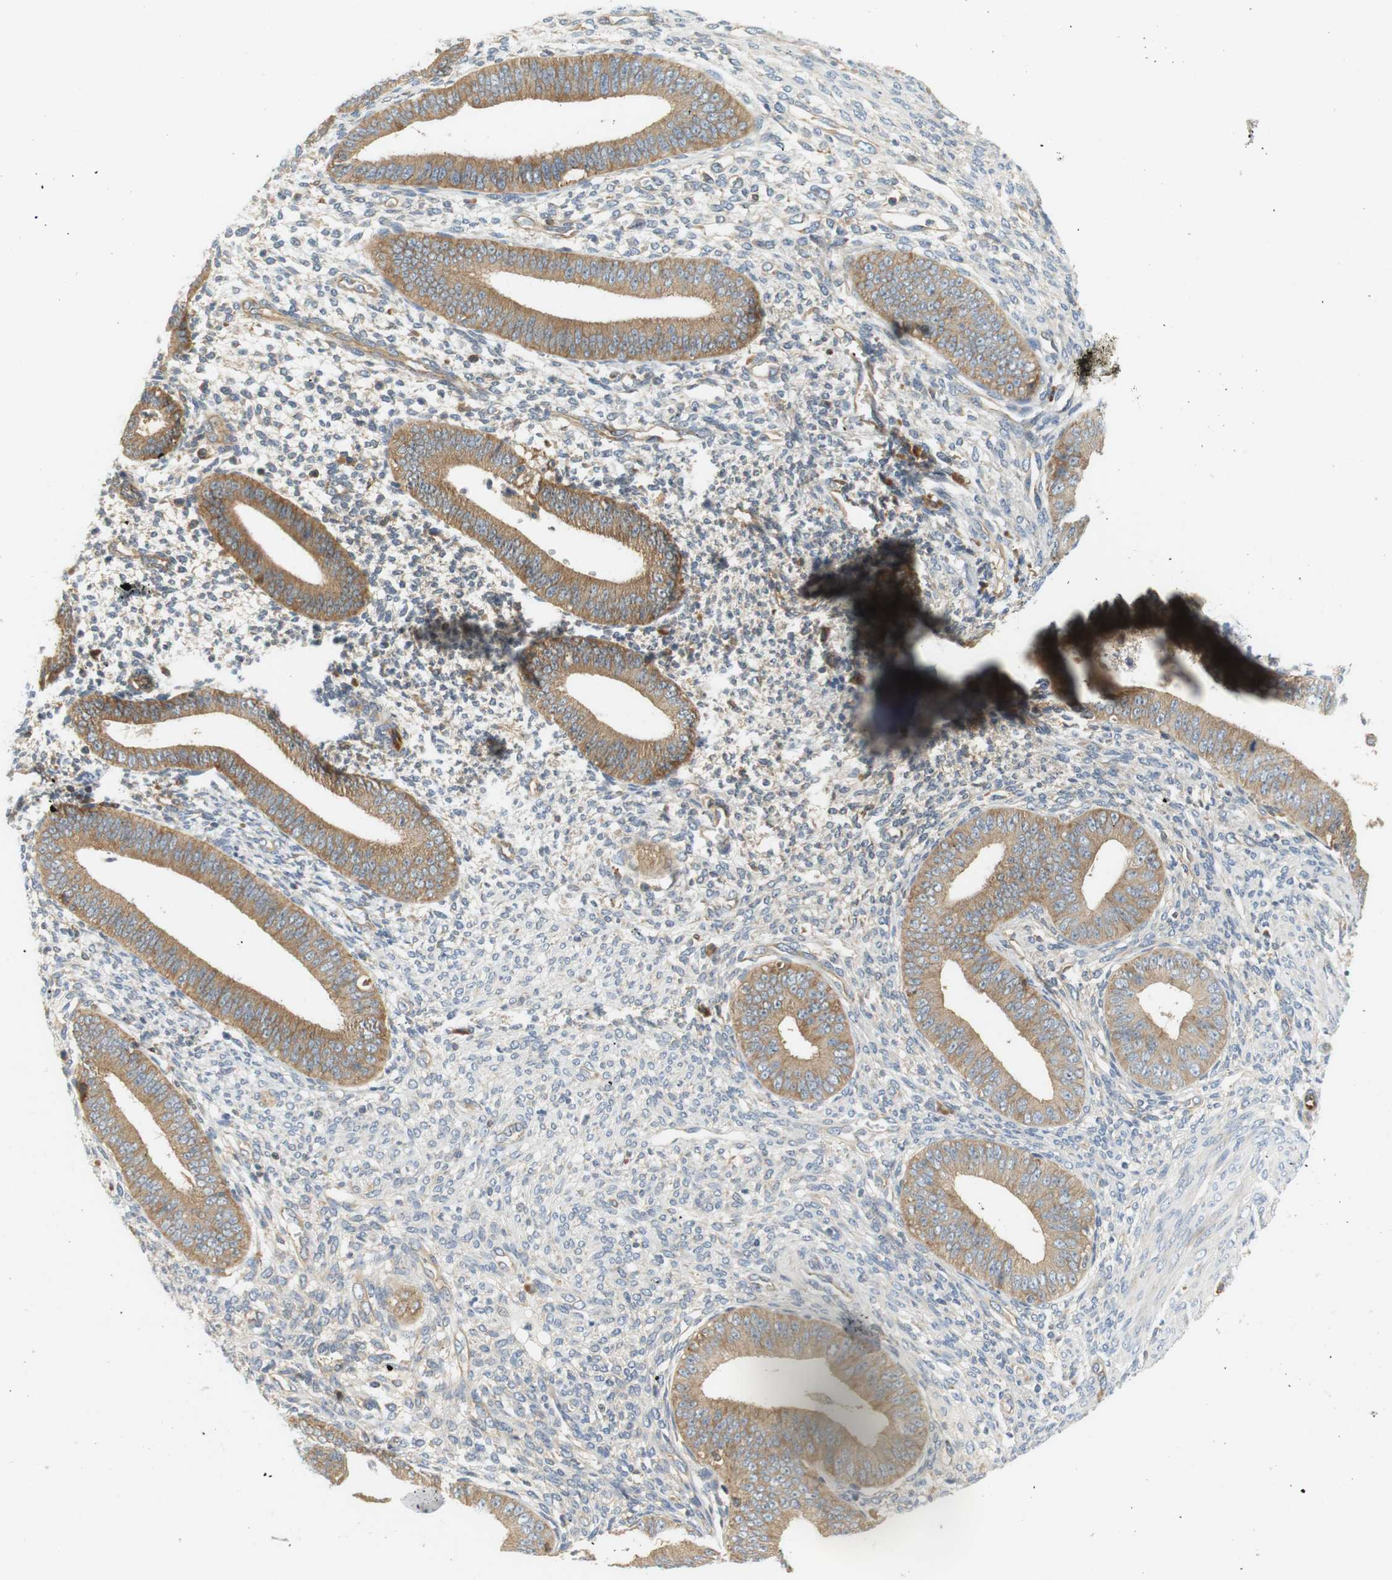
{"staining": {"intensity": "weak", "quantity": "<25%", "location": "cytoplasmic/membranous"}, "tissue": "endometrium", "cell_type": "Cells in endometrial stroma", "image_type": "normal", "snomed": [{"axis": "morphology", "description": "Normal tissue, NOS"}, {"axis": "topography", "description": "Endometrium"}], "caption": "Protein analysis of unremarkable endometrium displays no significant expression in cells in endometrial stroma.", "gene": "SH3GLB1", "patient": {"sex": "female", "age": 35}}